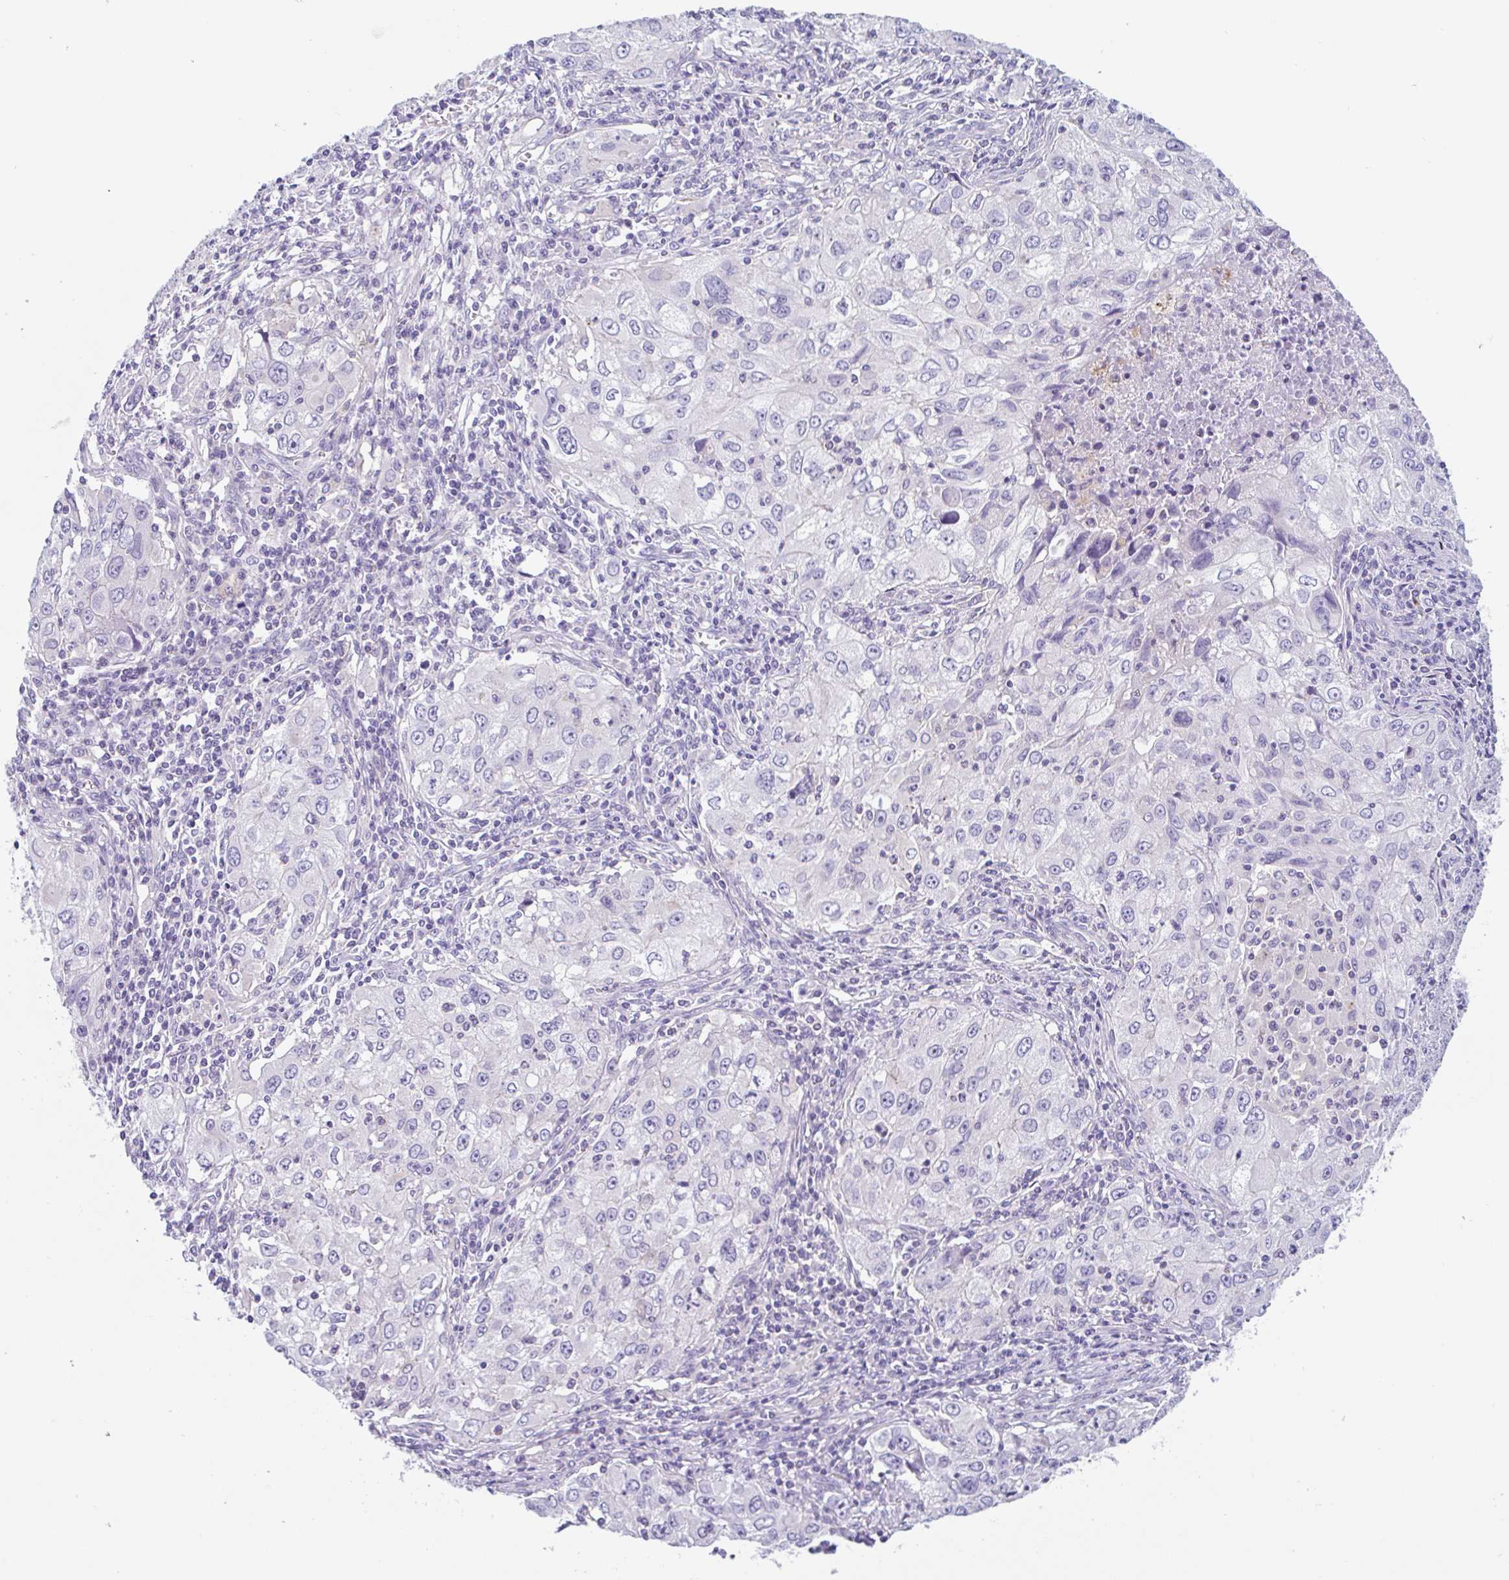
{"staining": {"intensity": "negative", "quantity": "none", "location": "none"}, "tissue": "lung cancer", "cell_type": "Tumor cells", "image_type": "cancer", "snomed": [{"axis": "morphology", "description": "Adenocarcinoma, NOS"}, {"axis": "morphology", "description": "Adenocarcinoma, metastatic, NOS"}, {"axis": "topography", "description": "Lymph node"}, {"axis": "topography", "description": "Lung"}], "caption": "This is a micrograph of IHC staining of lung adenocarcinoma, which shows no expression in tumor cells. (DAB immunohistochemistry (IHC) visualized using brightfield microscopy, high magnification).", "gene": "LENG9", "patient": {"sex": "female", "age": 42}}